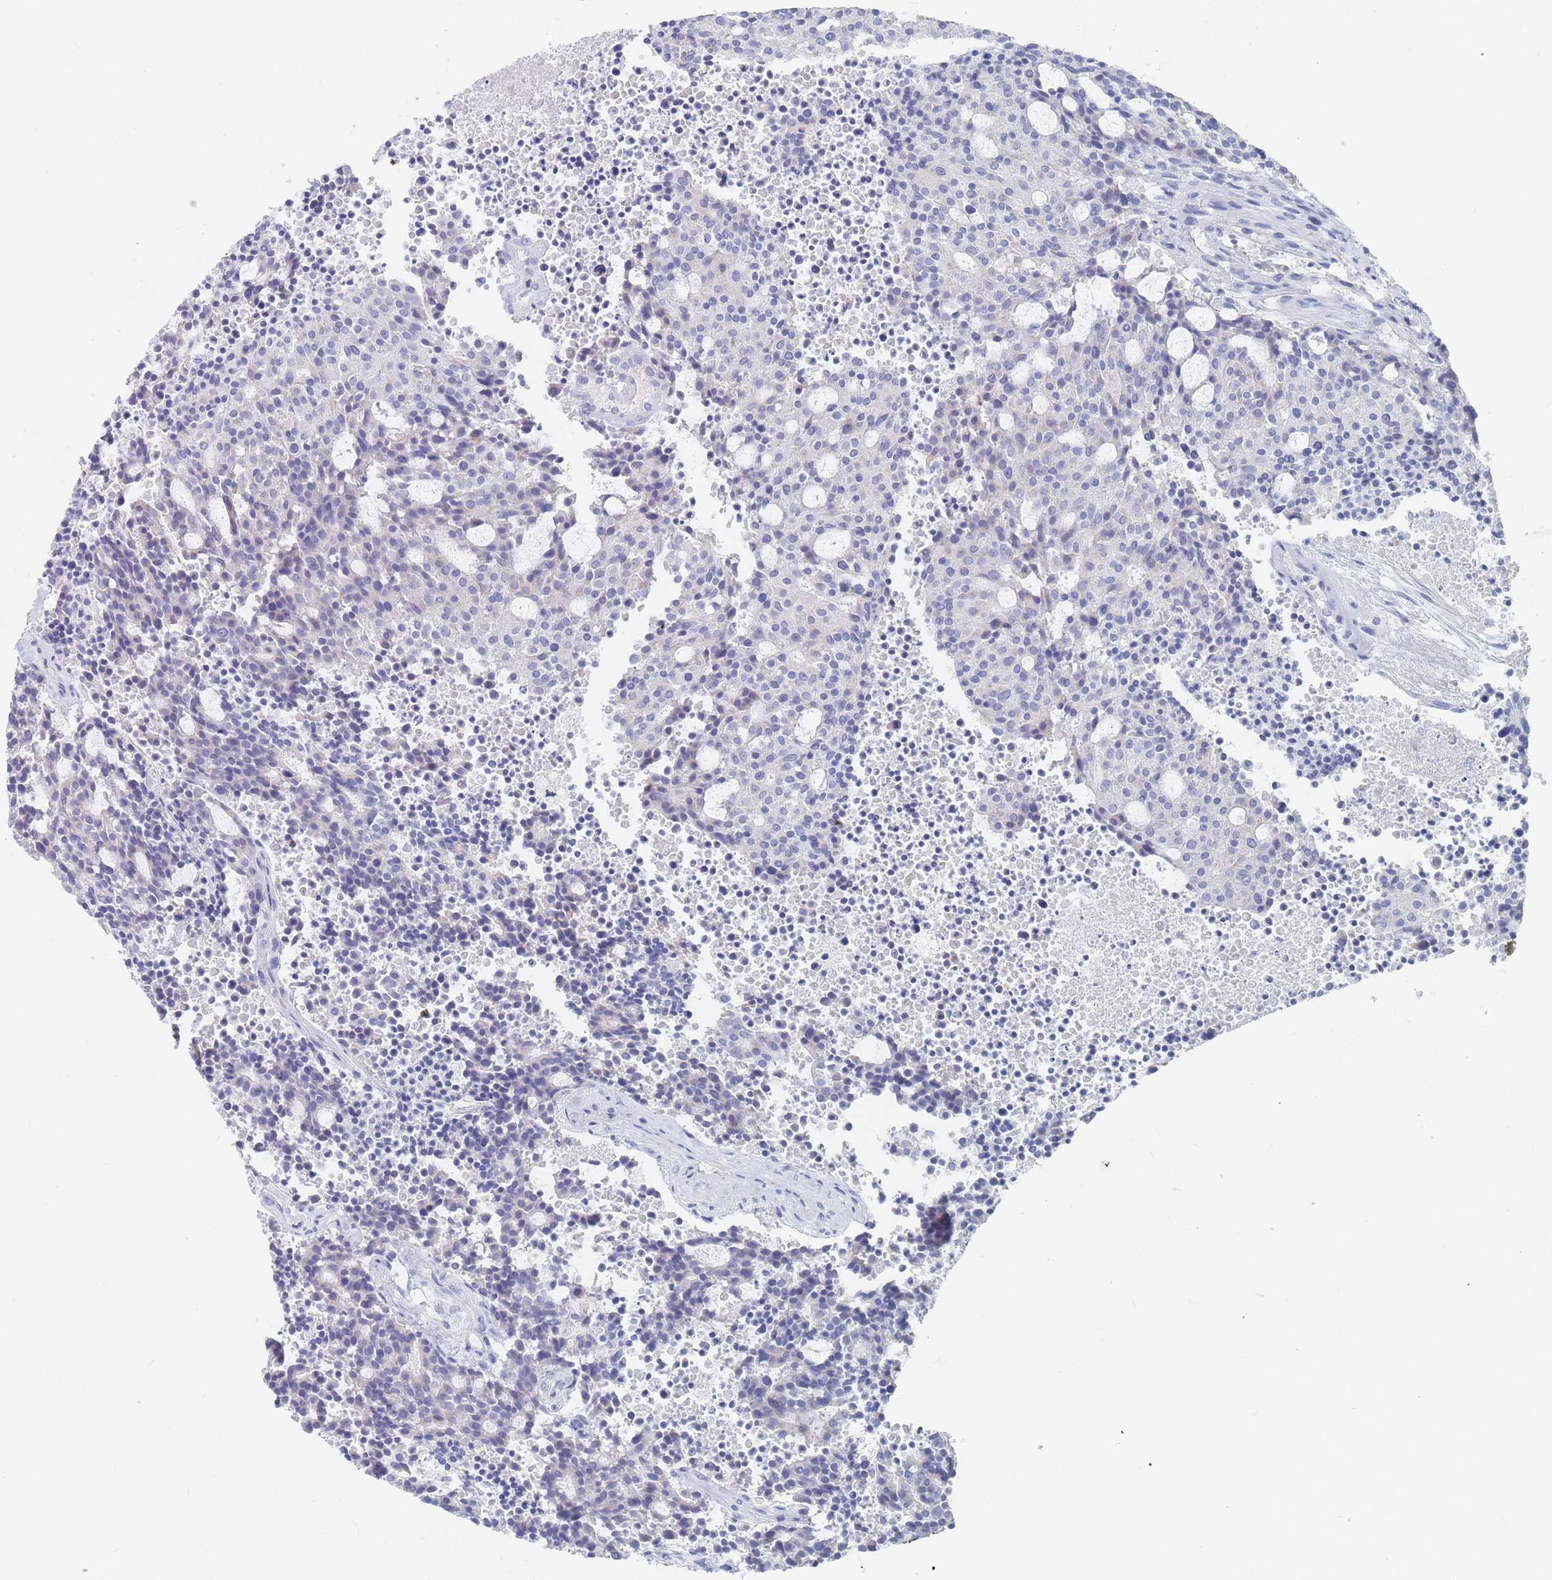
{"staining": {"intensity": "negative", "quantity": "none", "location": "none"}, "tissue": "carcinoid", "cell_type": "Tumor cells", "image_type": "cancer", "snomed": [{"axis": "morphology", "description": "Carcinoid, malignant, NOS"}, {"axis": "topography", "description": "Pancreas"}], "caption": "Human carcinoid stained for a protein using immunohistochemistry (IHC) demonstrates no expression in tumor cells.", "gene": "SLC25A35", "patient": {"sex": "female", "age": 54}}